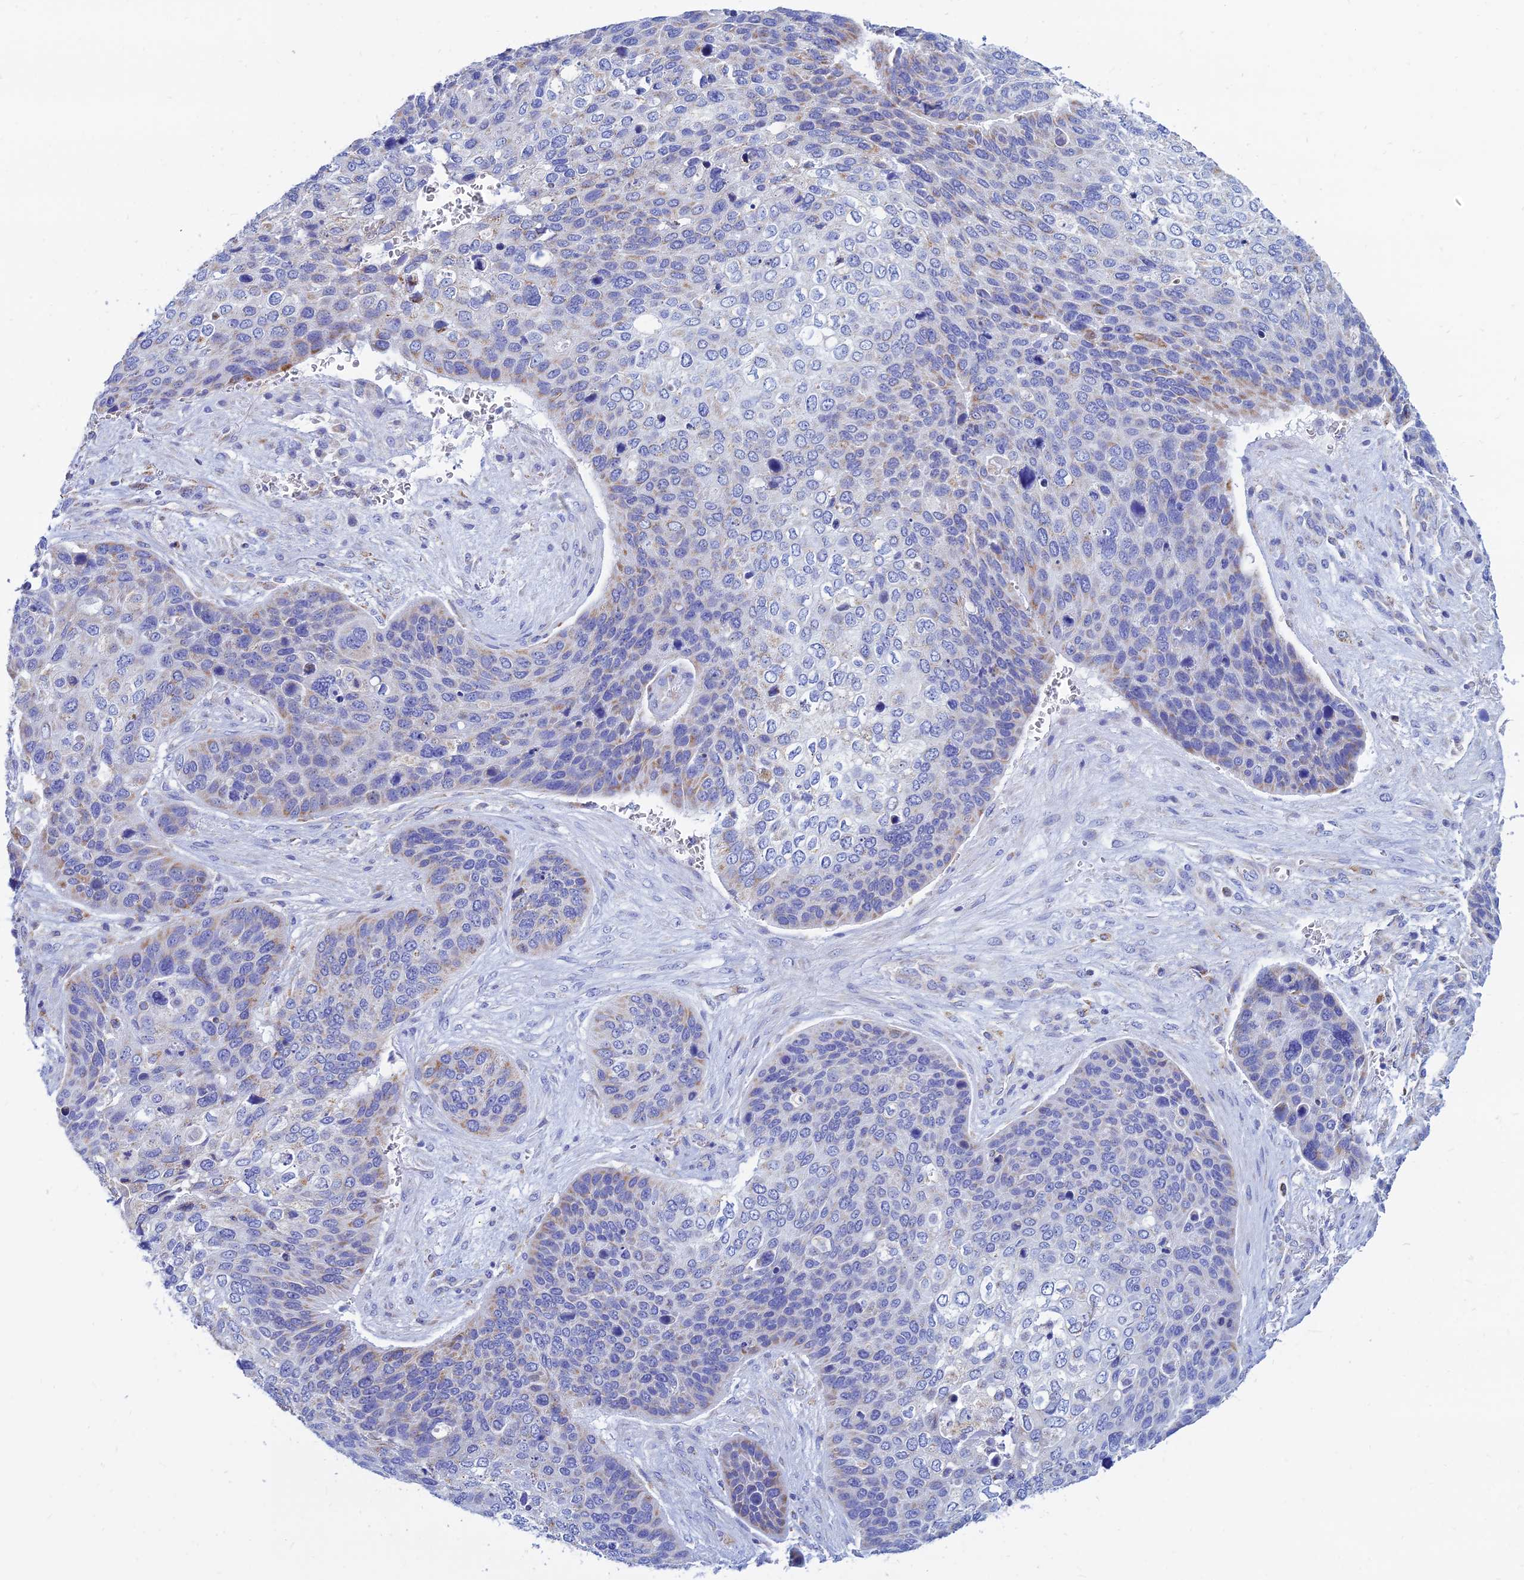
{"staining": {"intensity": "weak", "quantity": "<25%", "location": "cytoplasmic/membranous"}, "tissue": "skin cancer", "cell_type": "Tumor cells", "image_type": "cancer", "snomed": [{"axis": "morphology", "description": "Basal cell carcinoma"}, {"axis": "topography", "description": "Skin"}], "caption": "Micrograph shows no protein expression in tumor cells of skin cancer tissue.", "gene": "MGST1", "patient": {"sex": "female", "age": 74}}